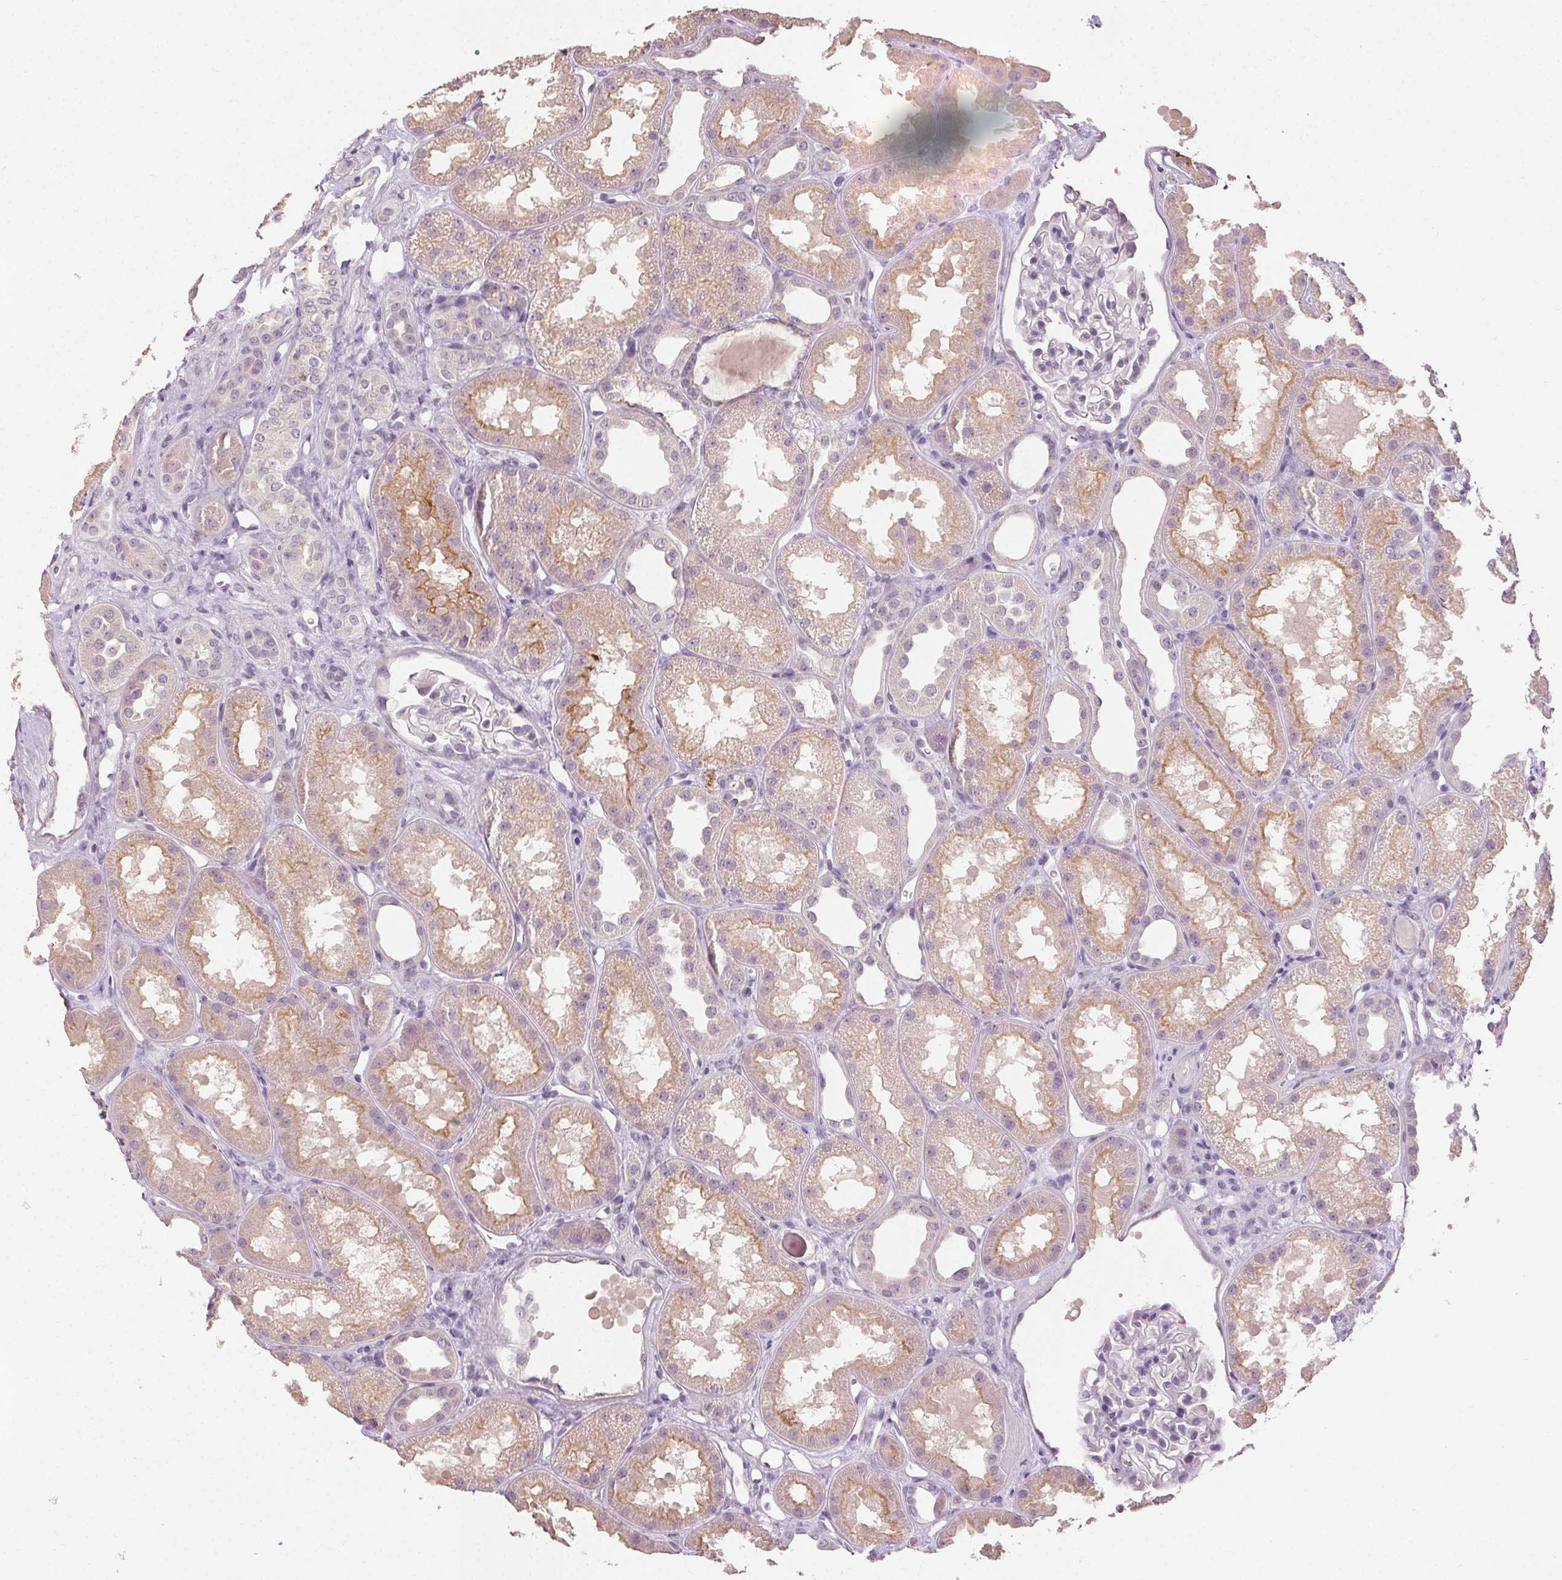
{"staining": {"intensity": "negative", "quantity": "none", "location": "none"}, "tissue": "kidney", "cell_type": "Cells in glomeruli", "image_type": "normal", "snomed": [{"axis": "morphology", "description": "Normal tissue, NOS"}, {"axis": "topography", "description": "Kidney"}], "caption": "Kidney stained for a protein using IHC shows no staining cells in glomeruli.", "gene": "CLTRN", "patient": {"sex": "male", "age": 61}}